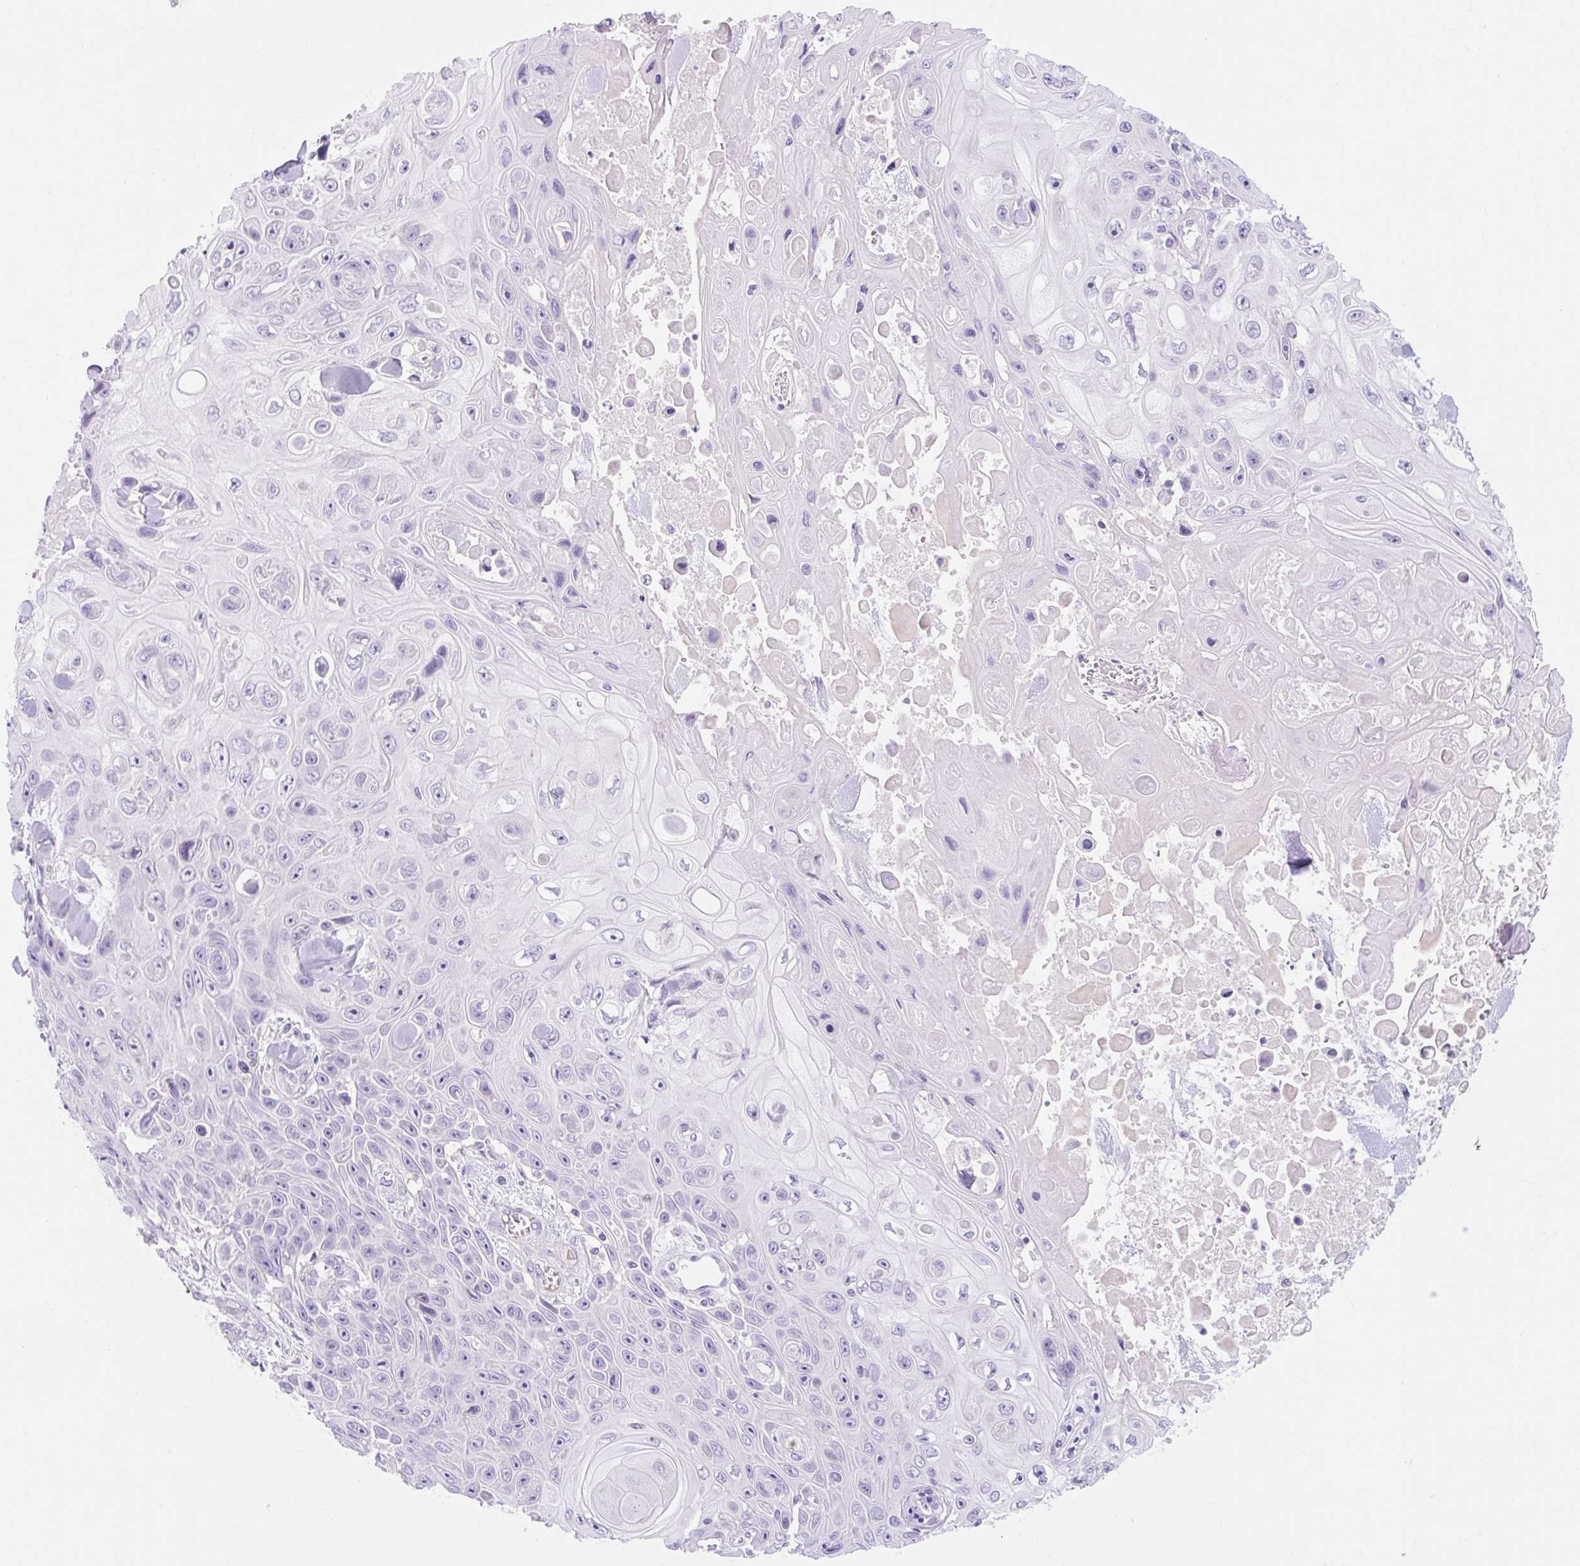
{"staining": {"intensity": "negative", "quantity": "none", "location": "none"}, "tissue": "skin cancer", "cell_type": "Tumor cells", "image_type": "cancer", "snomed": [{"axis": "morphology", "description": "Squamous cell carcinoma, NOS"}, {"axis": "topography", "description": "Skin"}], "caption": "The photomicrograph displays no significant staining in tumor cells of squamous cell carcinoma (skin).", "gene": "SLC28A1", "patient": {"sex": "male", "age": 82}}